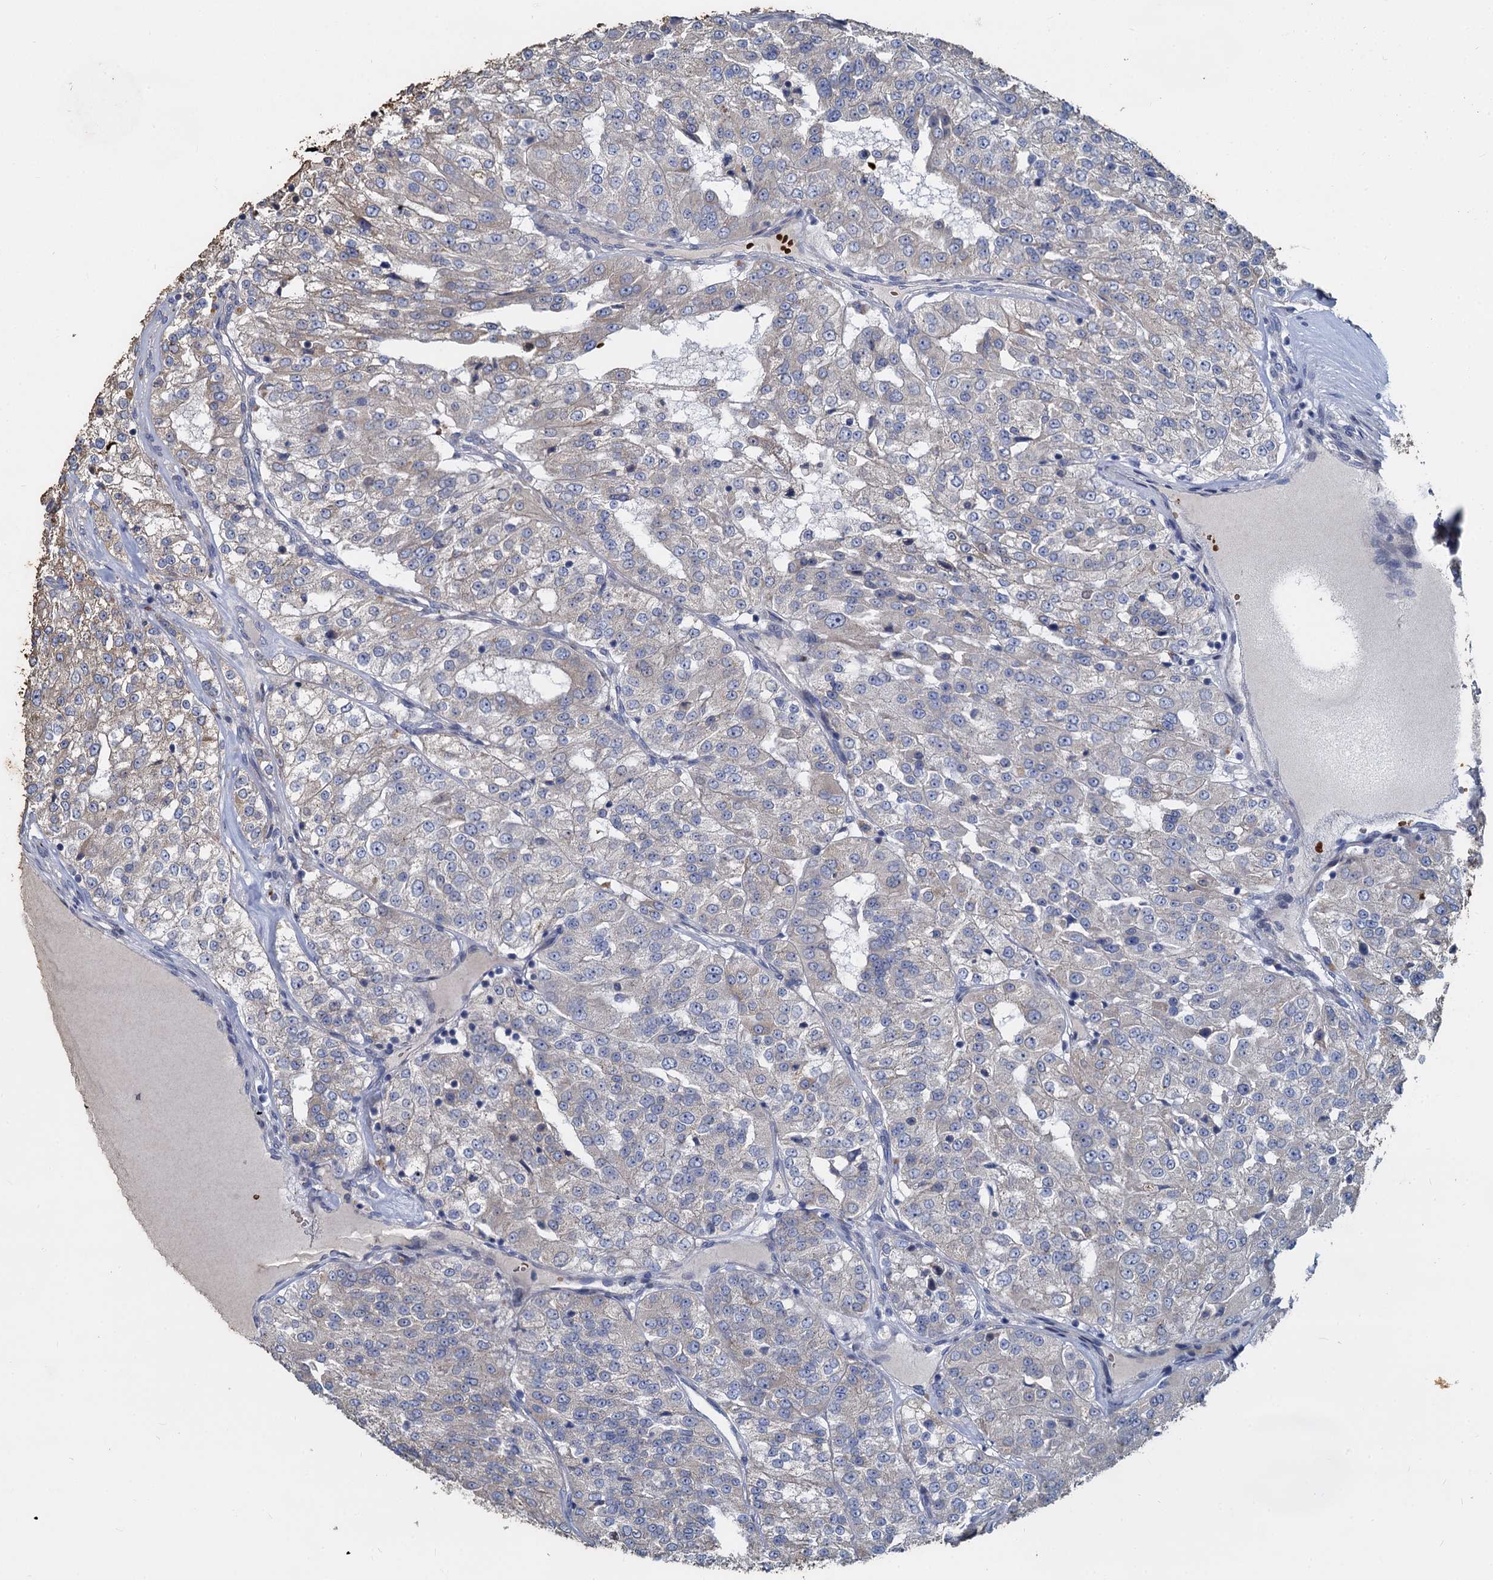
{"staining": {"intensity": "negative", "quantity": "none", "location": "none"}, "tissue": "renal cancer", "cell_type": "Tumor cells", "image_type": "cancer", "snomed": [{"axis": "morphology", "description": "Adenocarcinoma, NOS"}, {"axis": "topography", "description": "Kidney"}], "caption": "This is an IHC photomicrograph of human renal cancer (adenocarcinoma). There is no staining in tumor cells.", "gene": "TCTN2", "patient": {"sex": "female", "age": 63}}